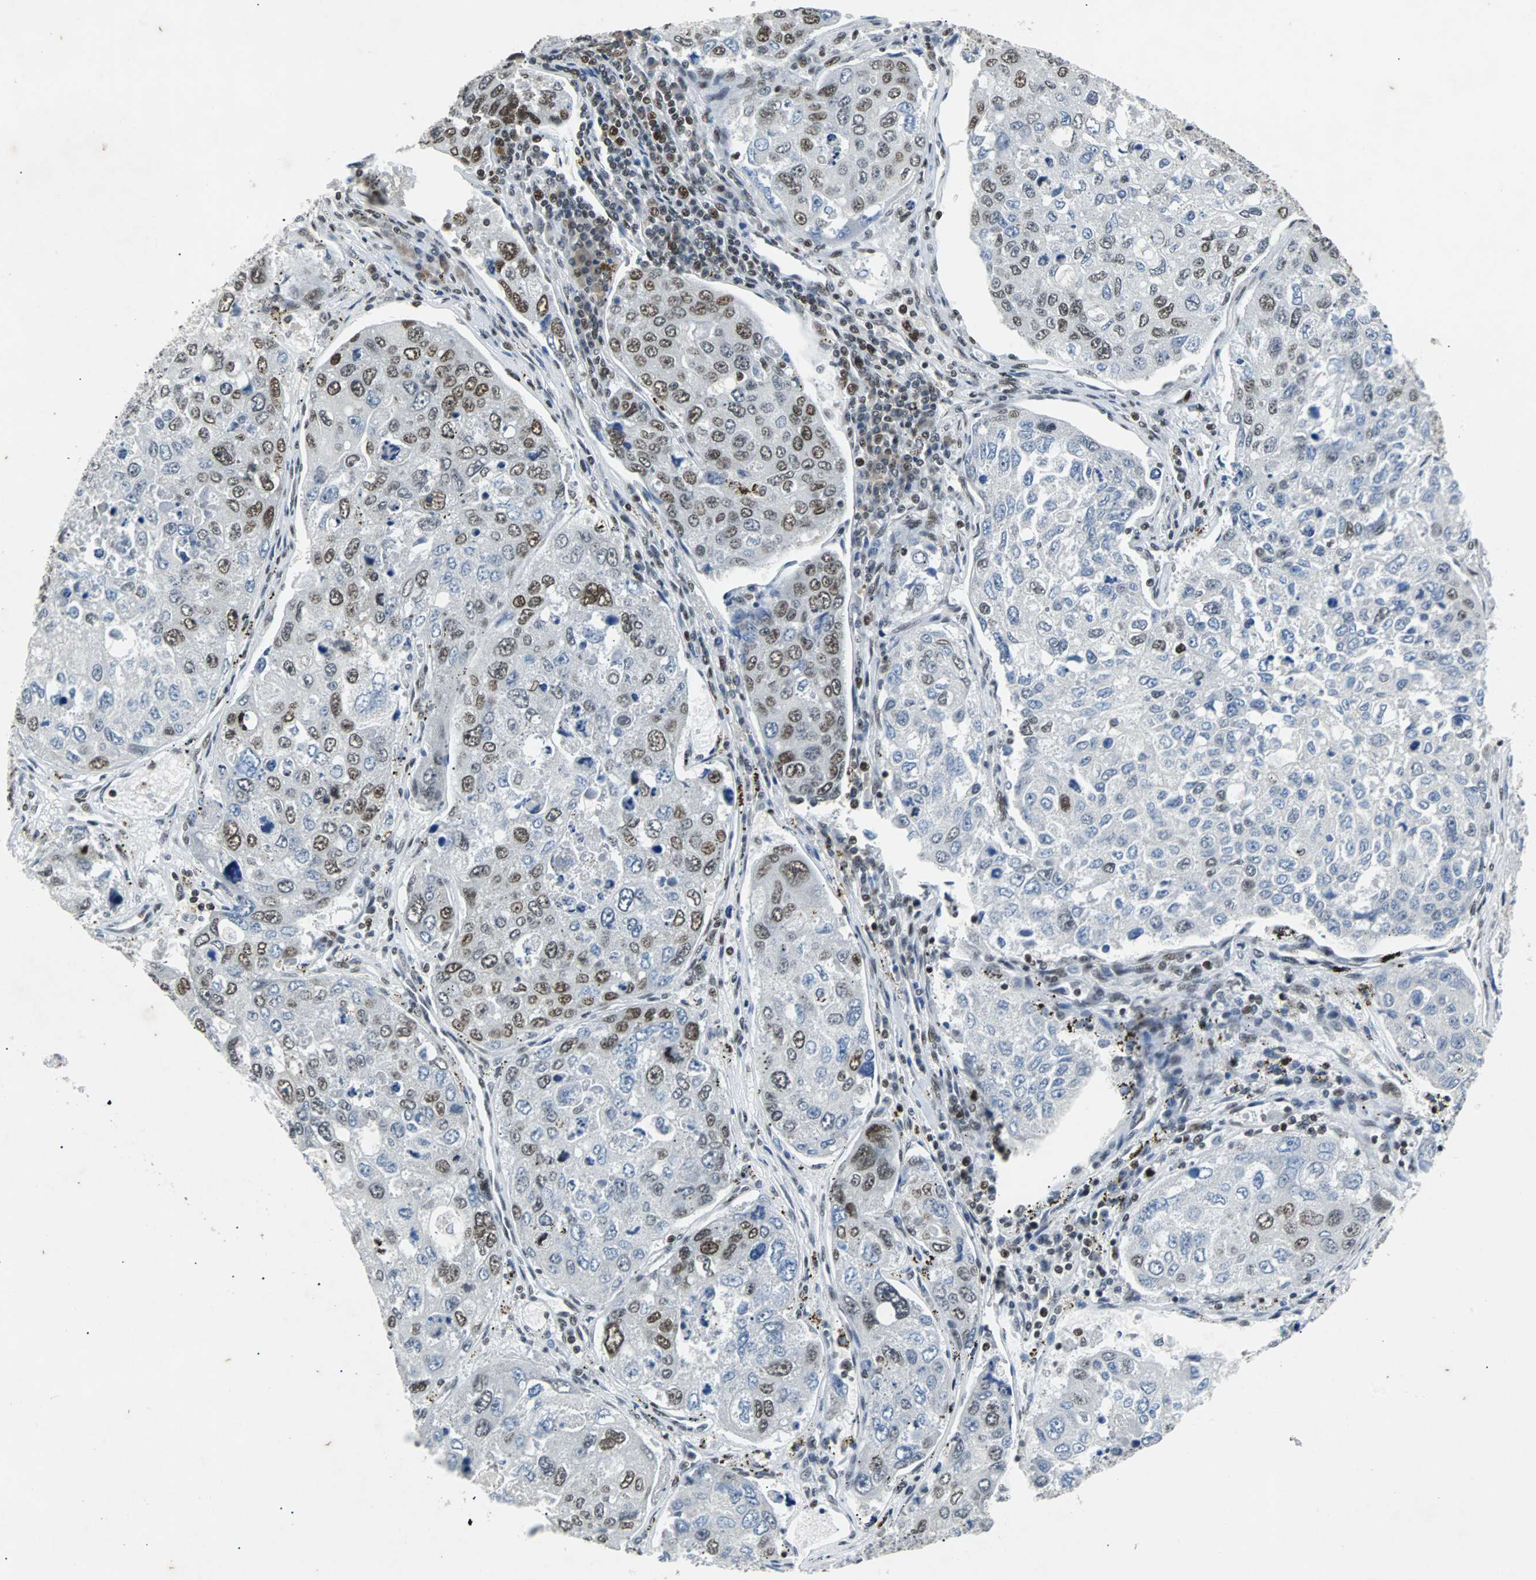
{"staining": {"intensity": "strong", "quantity": "25%-75%", "location": "nuclear"}, "tissue": "urothelial cancer", "cell_type": "Tumor cells", "image_type": "cancer", "snomed": [{"axis": "morphology", "description": "Urothelial carcinoma, High grade"}, {"axis": "topography", "description": "Lymph node"}, {"axis": "topography", "description": "Urinary bladder"}], "caption": "Brown immunohistochemical staining in human high-grade urothelial carcinoma displays strong nuclear staining in about 25%-75% of tumor cells.", "gene": "GATAD2A", "patient": {"sex": "male", "age": 51}}